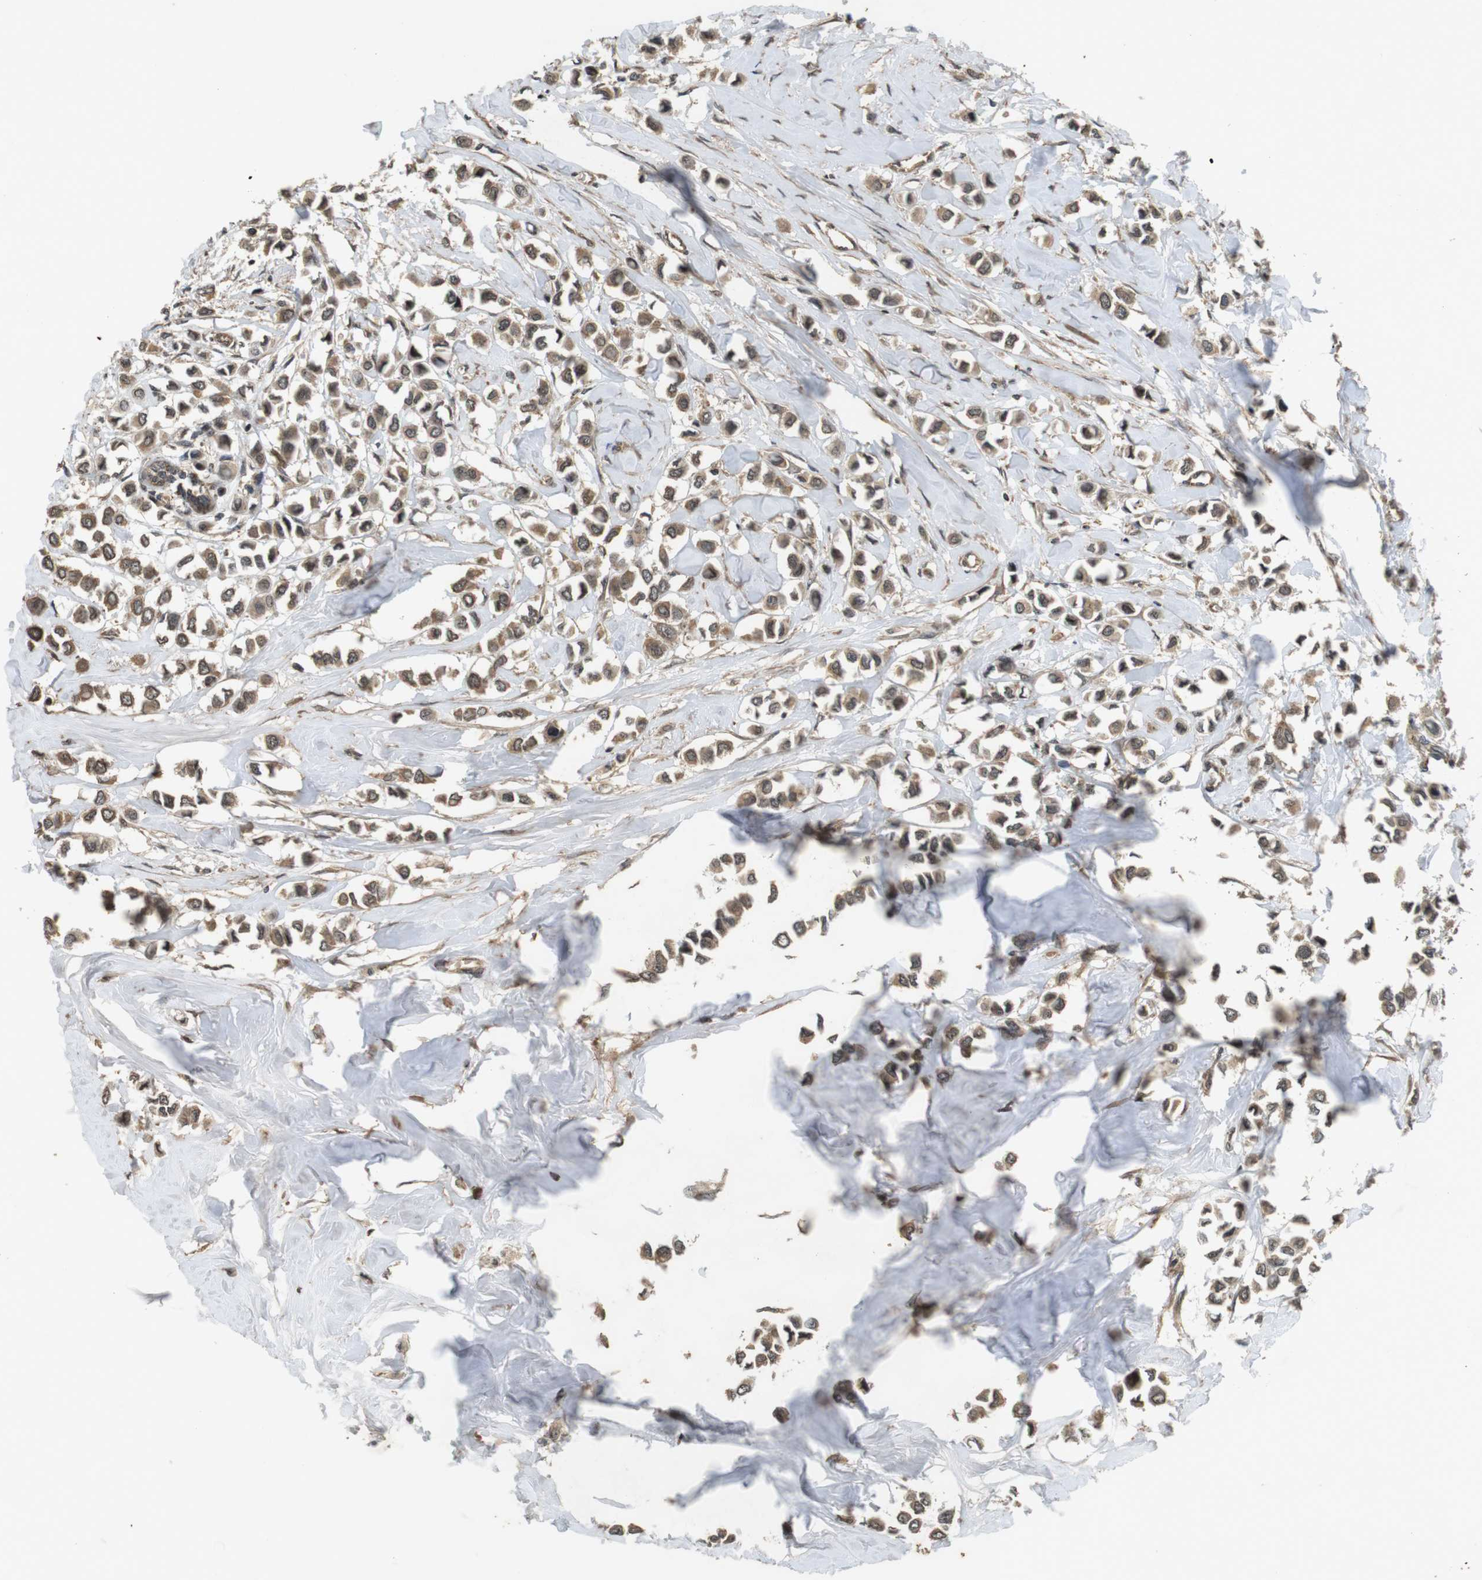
{"staining": {"intensity": "moderate", "quantity": ">75%", "location": "cytoplasmic/membranous"}, "tissue": "breast cancer", "cell_type": "Tumor cells", "image_type": "cancer", "snomed": [{"axis": "morphology", "description": "Lobular carcinoma"}, {"axis": "topography", "description": "Breast"}], "caption": "Lobular carcinoma (breast) stained for a protein reveals moderate cytoplasmic/membranous positivity in tumor cells.", "gene": "FZD10", "patient": {"sex": "female", "age": 51}}